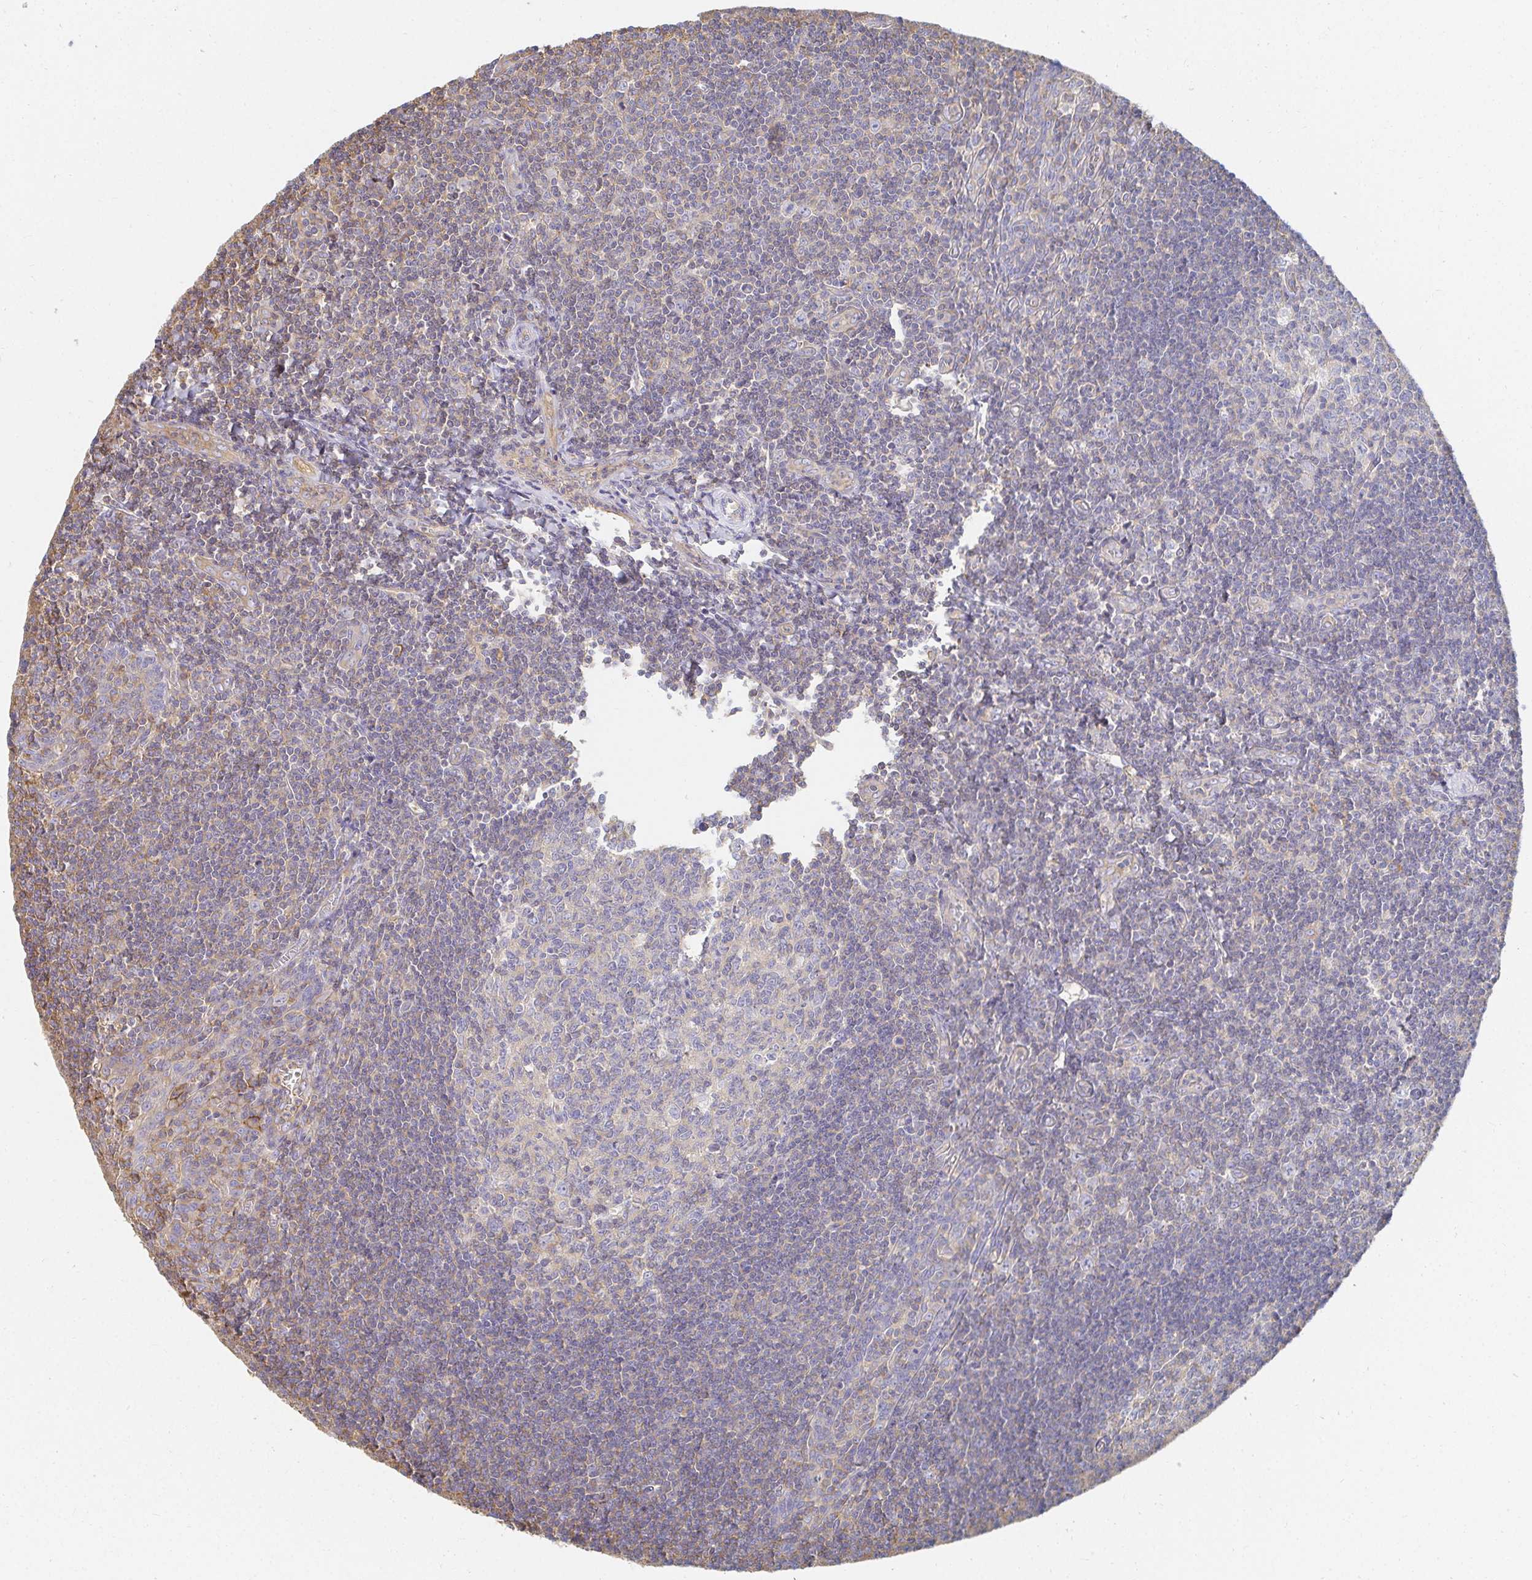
{"staining": {"intensity": "negative", "quantity": "none", "location": "none"}, "tissue": "tonsil", "cell_type": "Germinal center cells", "image_type": "normal", "snomed": [{"axis": "morphology", "description": "Normal tissue, NOS"}, {"axis": "morphology", "description": "Inflammation, NOS"}, {"axis": "topography", "description": "Tonsil"}], "caption": "An IHC image of normal tonsil is shown. There is no staining in germinal center cells of tonsil. (DAB (3,3'-diaminobenzidine) IHC with hematoxylin counter stain).", "gene": "TSPAN19", "patient": {"sex": "female", "age": 31}}